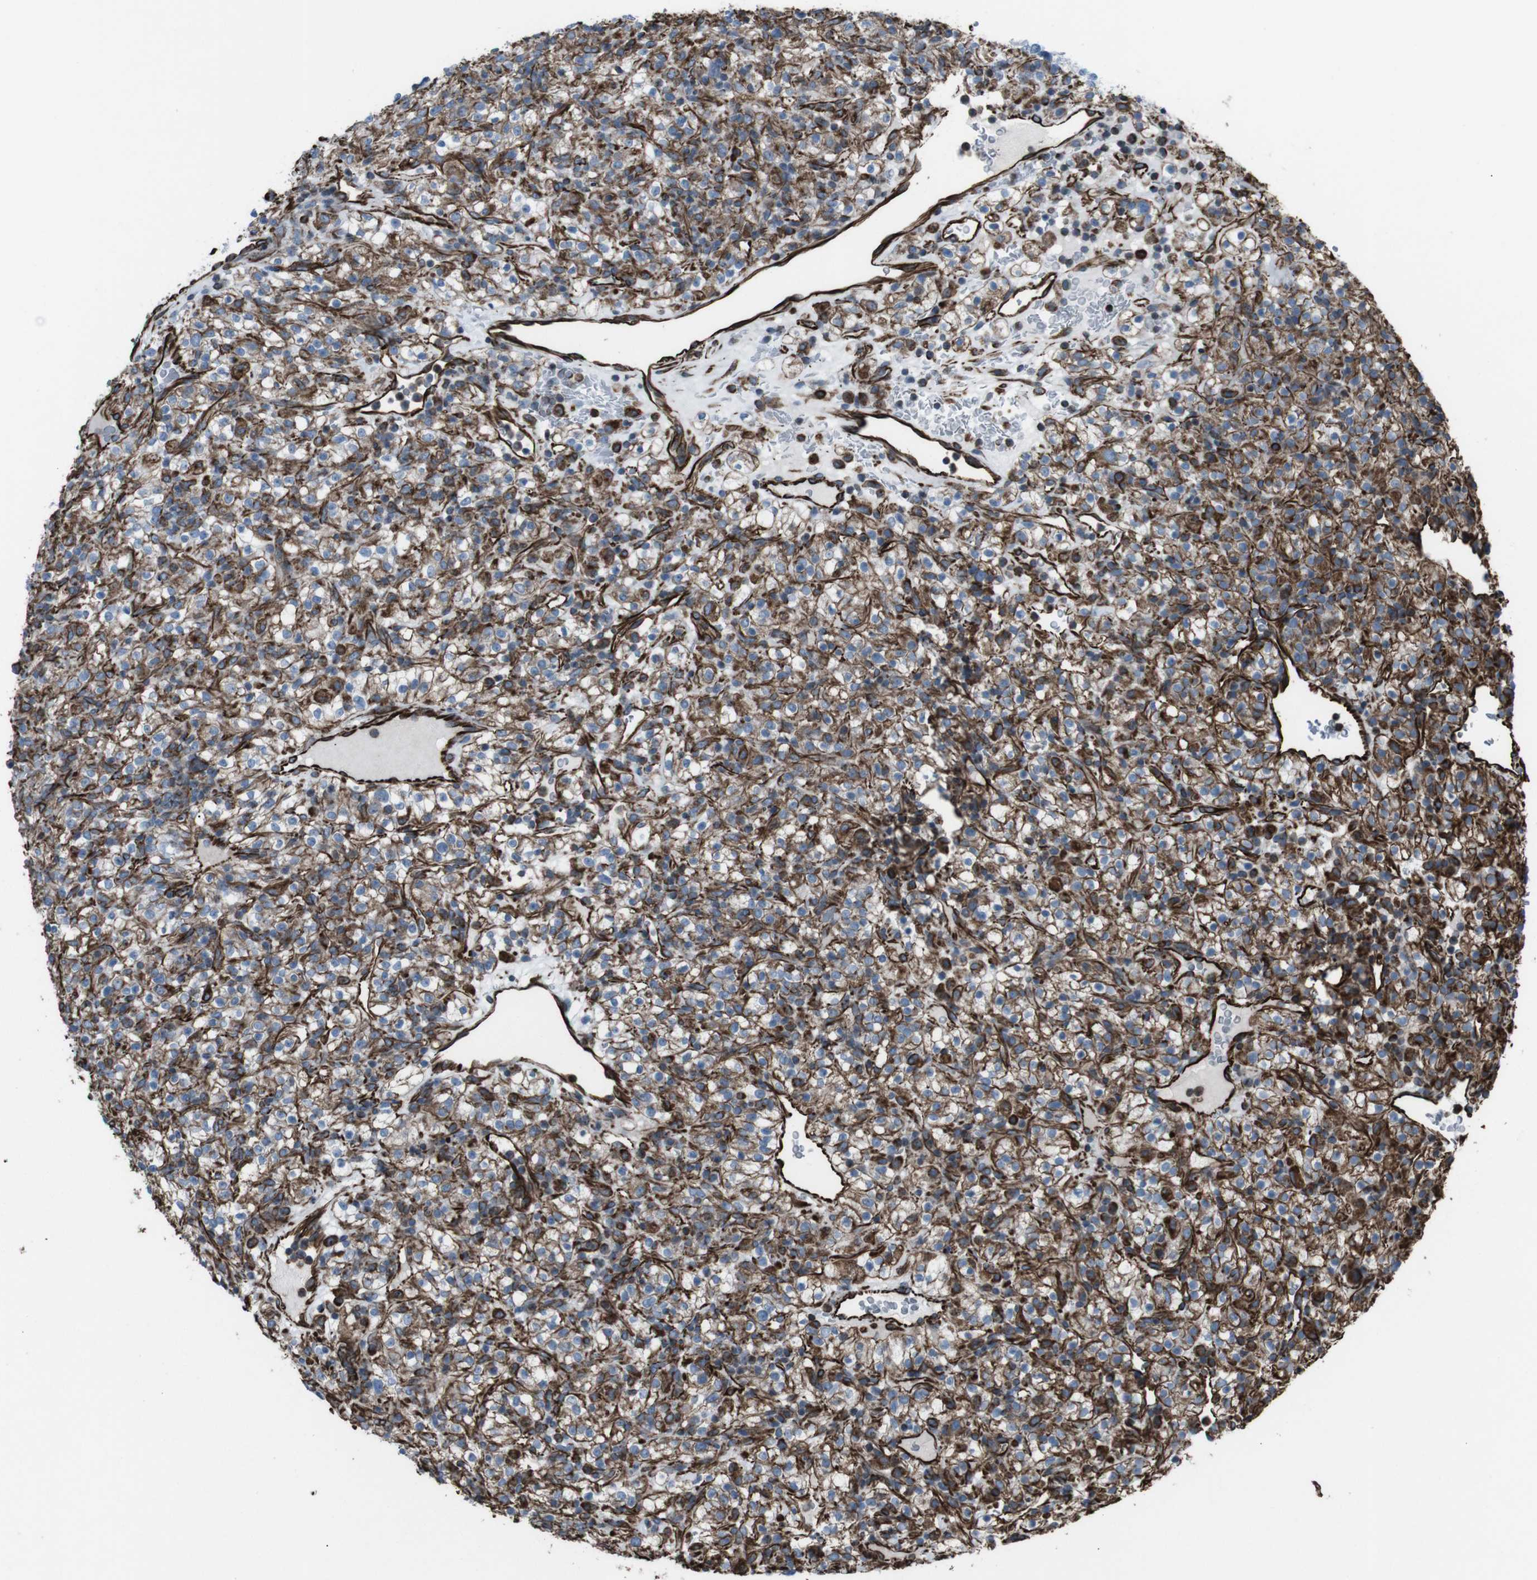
{"staining": {"intensity": "moderate", "quantity": "25%-75%", "location": "cytoplasmic/membranous"}, "tissue": "renal cancer", "cell_type": "Tumor cells", "image_type": "cancer", "snomed": [{"axis": "morphology", "description": "Normal tissue, NOS"}, {"axis": "morphology", "description": "Adenocarcinoma, NOS"}, {"axis": "topography", "description": "Kidney"}], "caption": "Protein expression analysis of human renal adenocarcinoma reveals moderate cytoplasmic/membranous expression in approximately 25%-75% of tumor cells.", "gene": "ZDHHC6", "patient": {"sex": "female", "age": 72}}